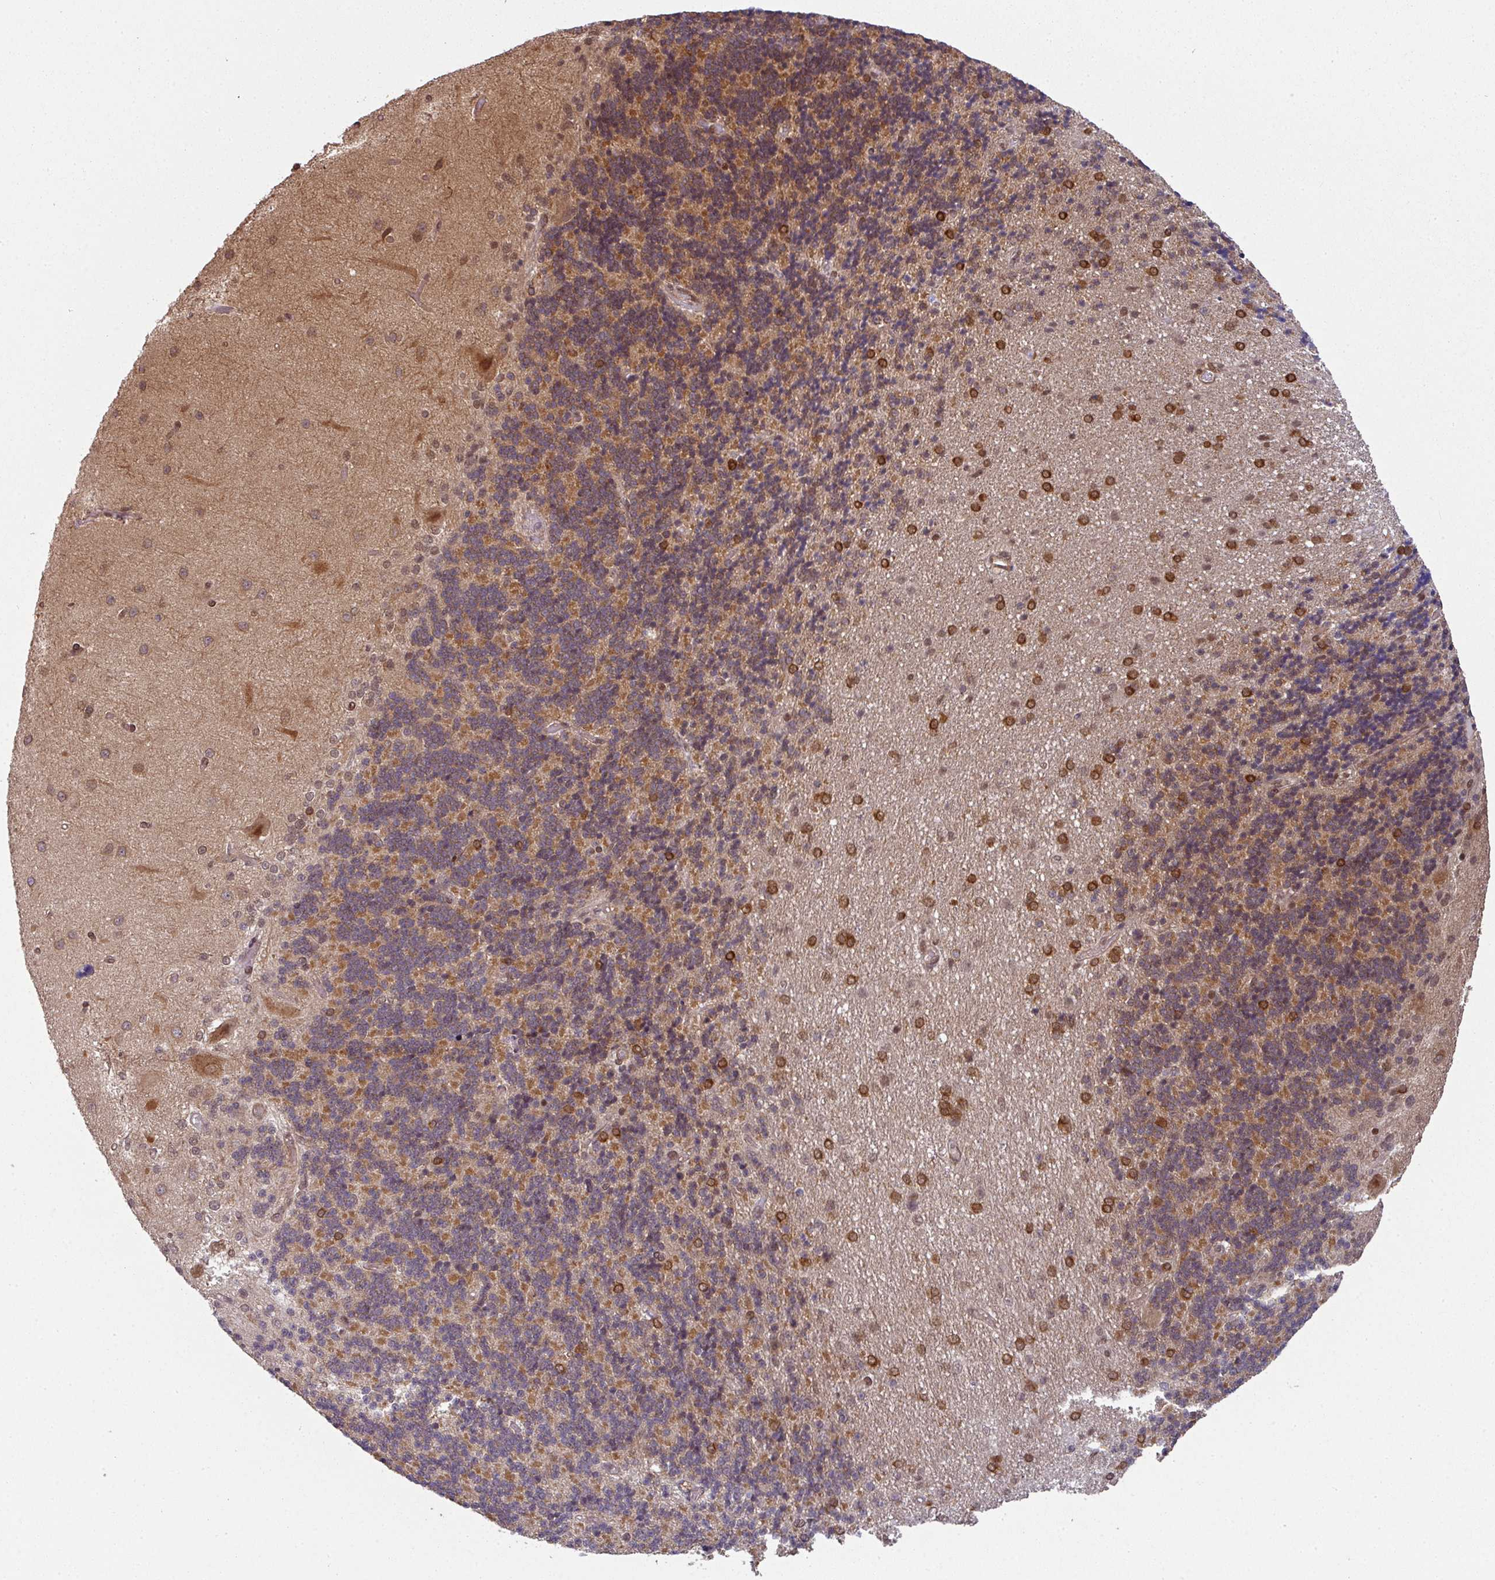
{"staining": {"intensity": "moderate", "quantity": "25%-75%", "location": "cytoplasmic/membranous"}, "tissue": "cerebellum", "cell_type": "Cells in granular layer", "image_type": "normal", "snomed": [{"axis": "morphology", "description": "Normal tissue, NOS"}, {"axis": "topography", "description": "Cerebellum"}], "caption": "Cerebellum stained with DAB immunohistochemistry reveals medium levels of moderate cytoplasmic/membranous positivity in approximately 25%-75% of cells in granular layer. The staining was performed using DAB (3,3'-diaminobenzidine) to visualize the protein expression in brown, while the nuclei were stained in blue with hematoxylin (Magnification: 20x).", "gene": "SIK3", "patient": {"sex": "female", "age": 29}}